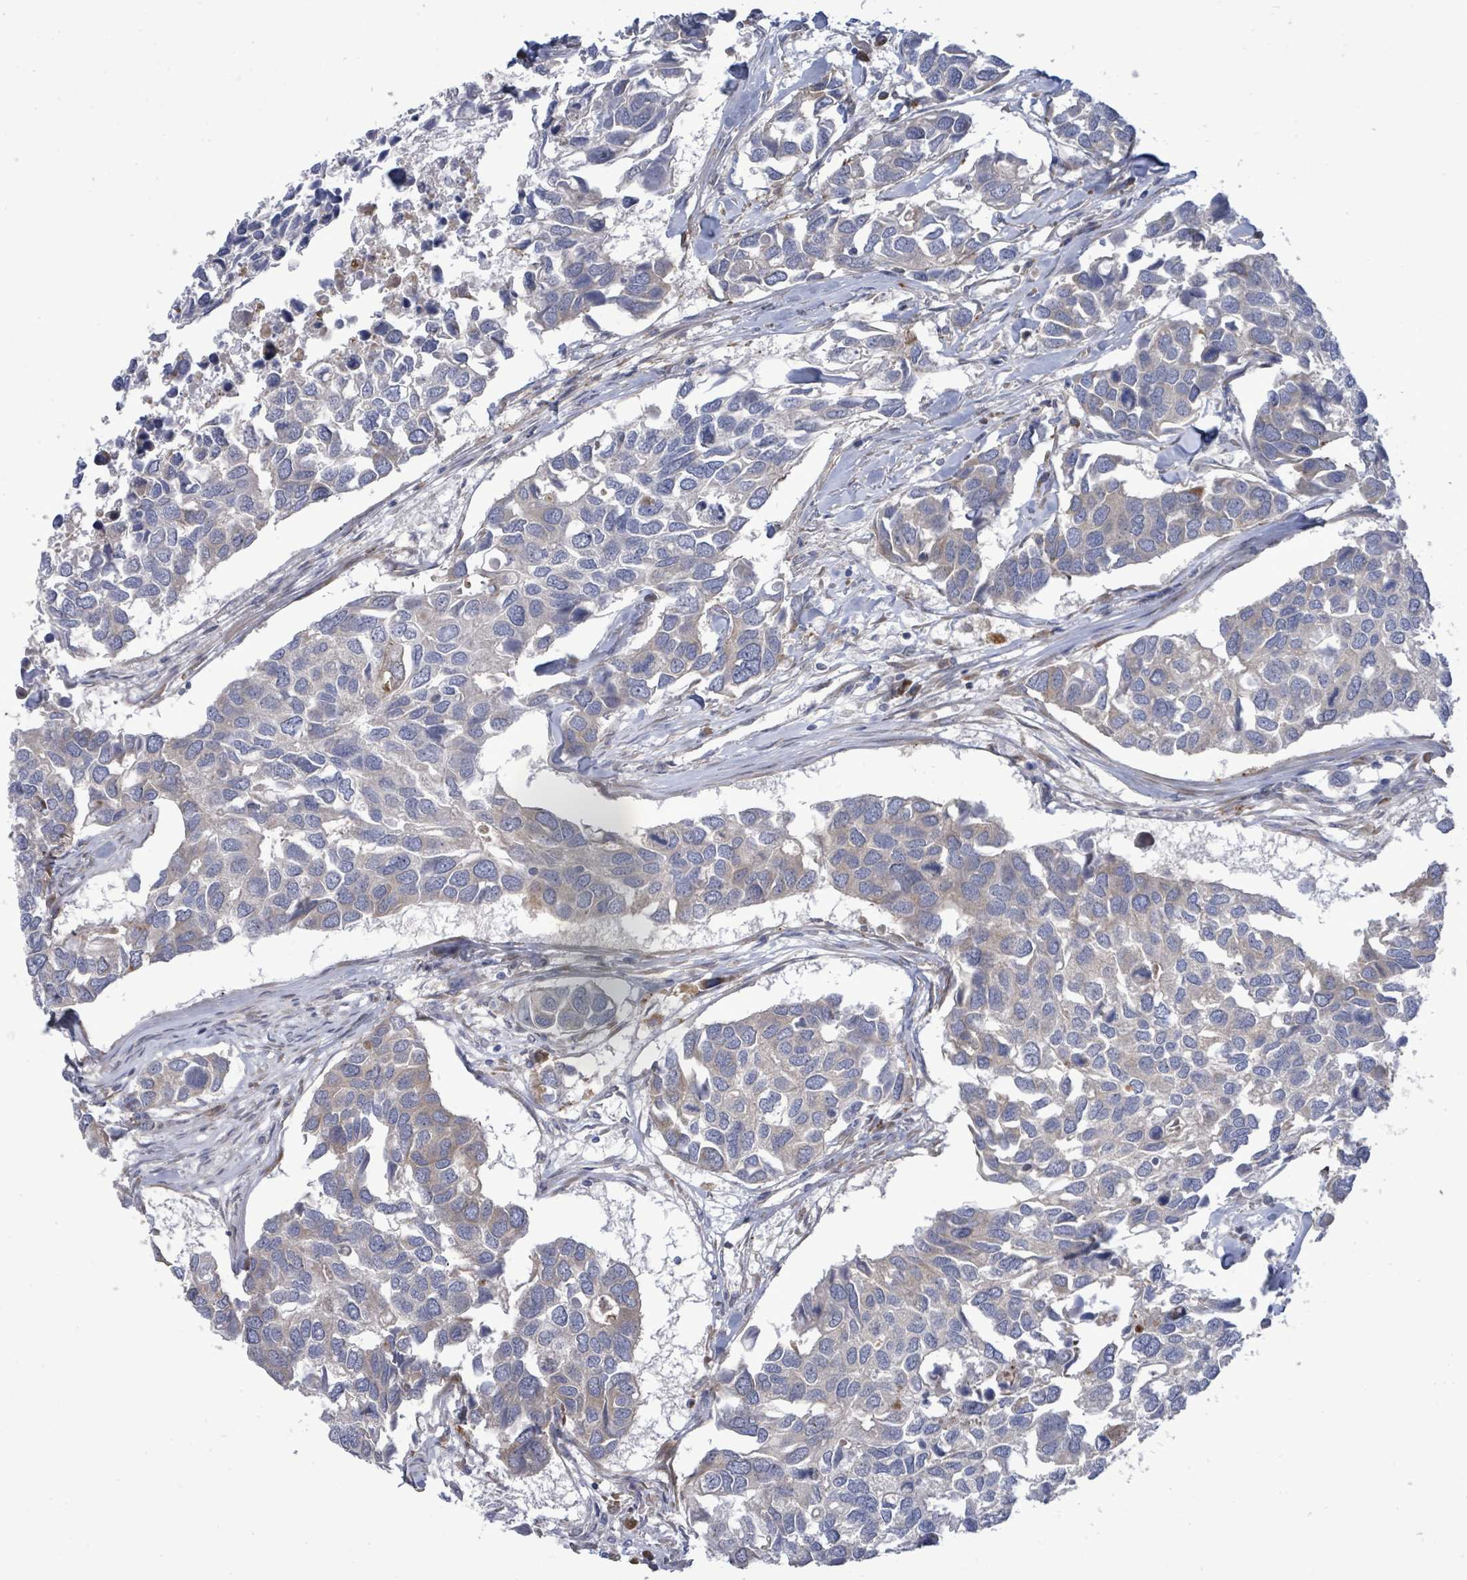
{"staining": {"intensity": "negative", "quantity": "none", "location": "none"}, "tissue": "breast cancer", "cell_type": "Tumor cells", "image_type": "cancer", "snomed": [{"axis": "morphology", "description": "Duct carcinoma"}, {"axis": "topography", "description": "Breast"}], "caption": "Tumor cells are negative for protein expression in human breast infiltrating ductal carcinoma.", "gene": "SAR1A", "patient": {"sex": "female", "age": 83}}